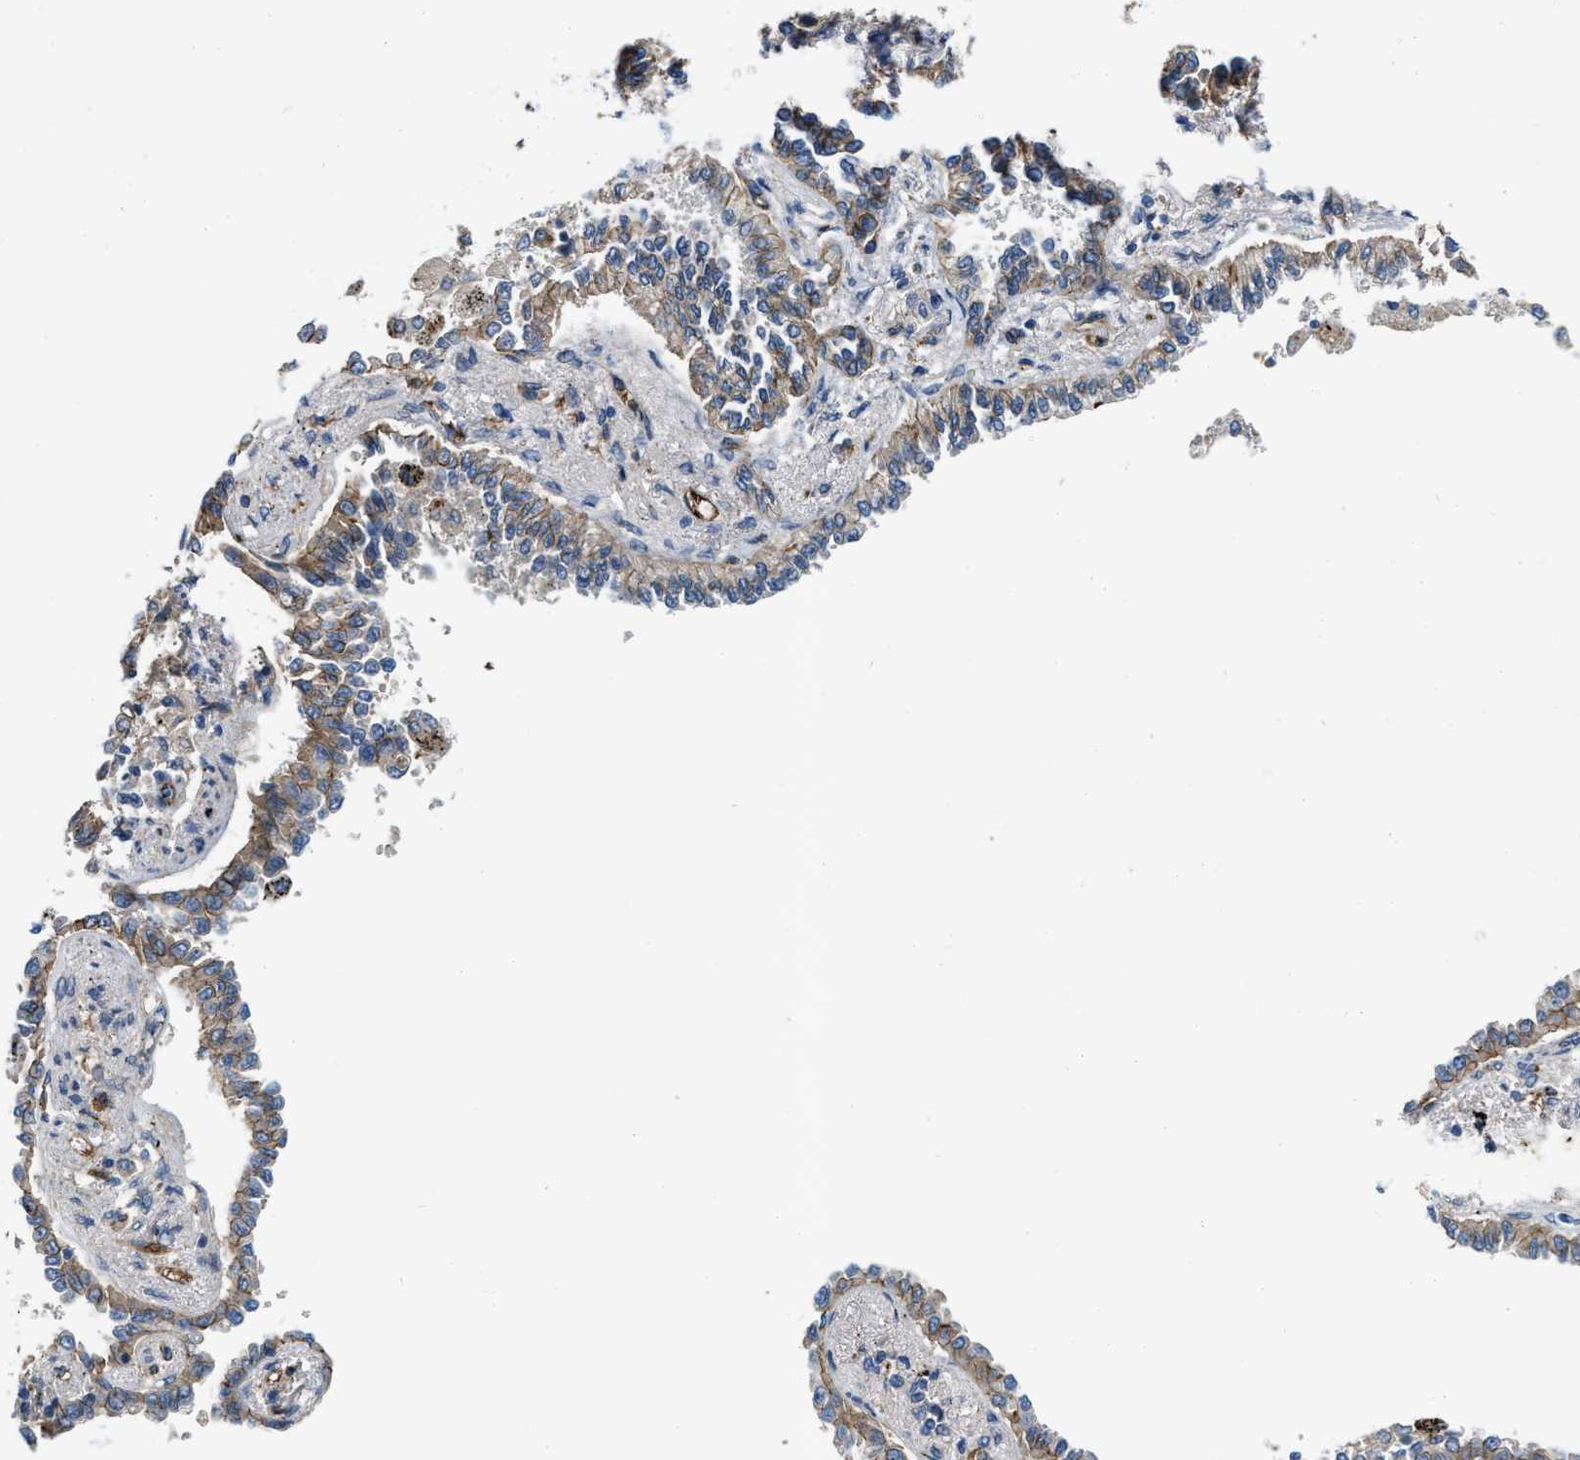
{"staining": {"intensity": "moderate", "quantity": ">75%", "location": "cytoplasmic/membranous"}, "tissue": "lung cancer", "cell_type": "Tumor cells", "image_type": "cancer", "snomed": [{"axis": "morphology", "description": "Normal tissue, NOS"}, {"axis": "morphology", "description": "Adenocarcinoma, NOS"}, {"axis": "topography", "description": "Lung"}], "caption": "An immunohistochemistry (IHC) micrograph of tumor tissue is shown. Protein staining in brown highlights moderate cytoplasmic/membranous positivity in adenocarcinoma (lung) within tumor cells.", "gene": "ERC1", "patient": {"sex": "male", "age": 59}}